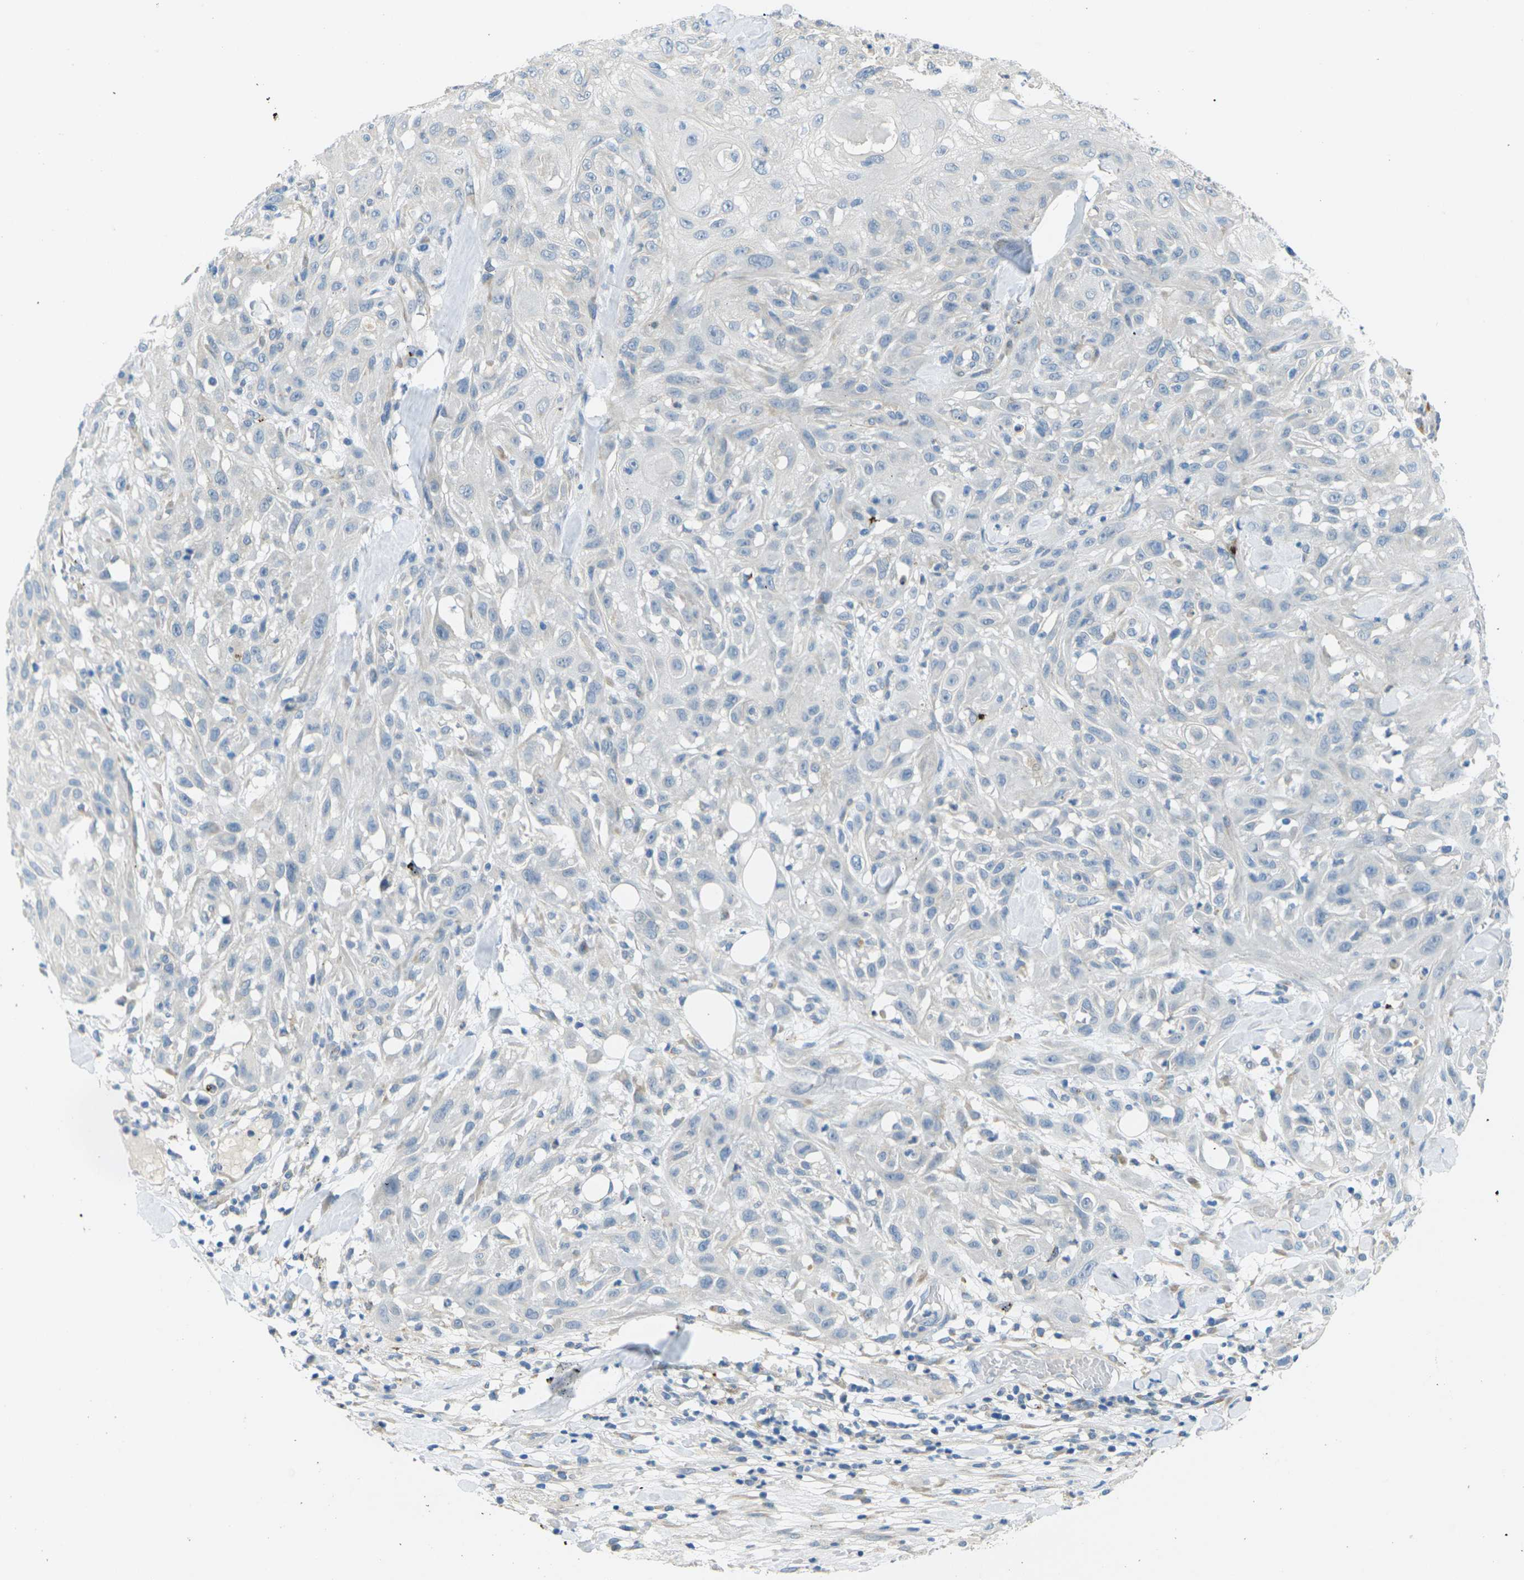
{"staining": {"intensity": "negative", "quantity": "none", "location": "none"}, "tissue": "skin cancer", "cell_type": "Tumor cells", "image_type": "cancer", "snomed": [{"axis": "morphology", "description": "Squamous cell carcinoma, NOS"}, {"axis": "topography", "description": "Skin"}], "caption": "An immunohistochemistry (IHC) image of skin cancer (squamous cell carcinoma) is shown. There is no staining in tumor cells of skin cancer (squamous cell carcinoma).", "gene": "CYP2C8", "patient": {"sex": "male", "age": 75}}